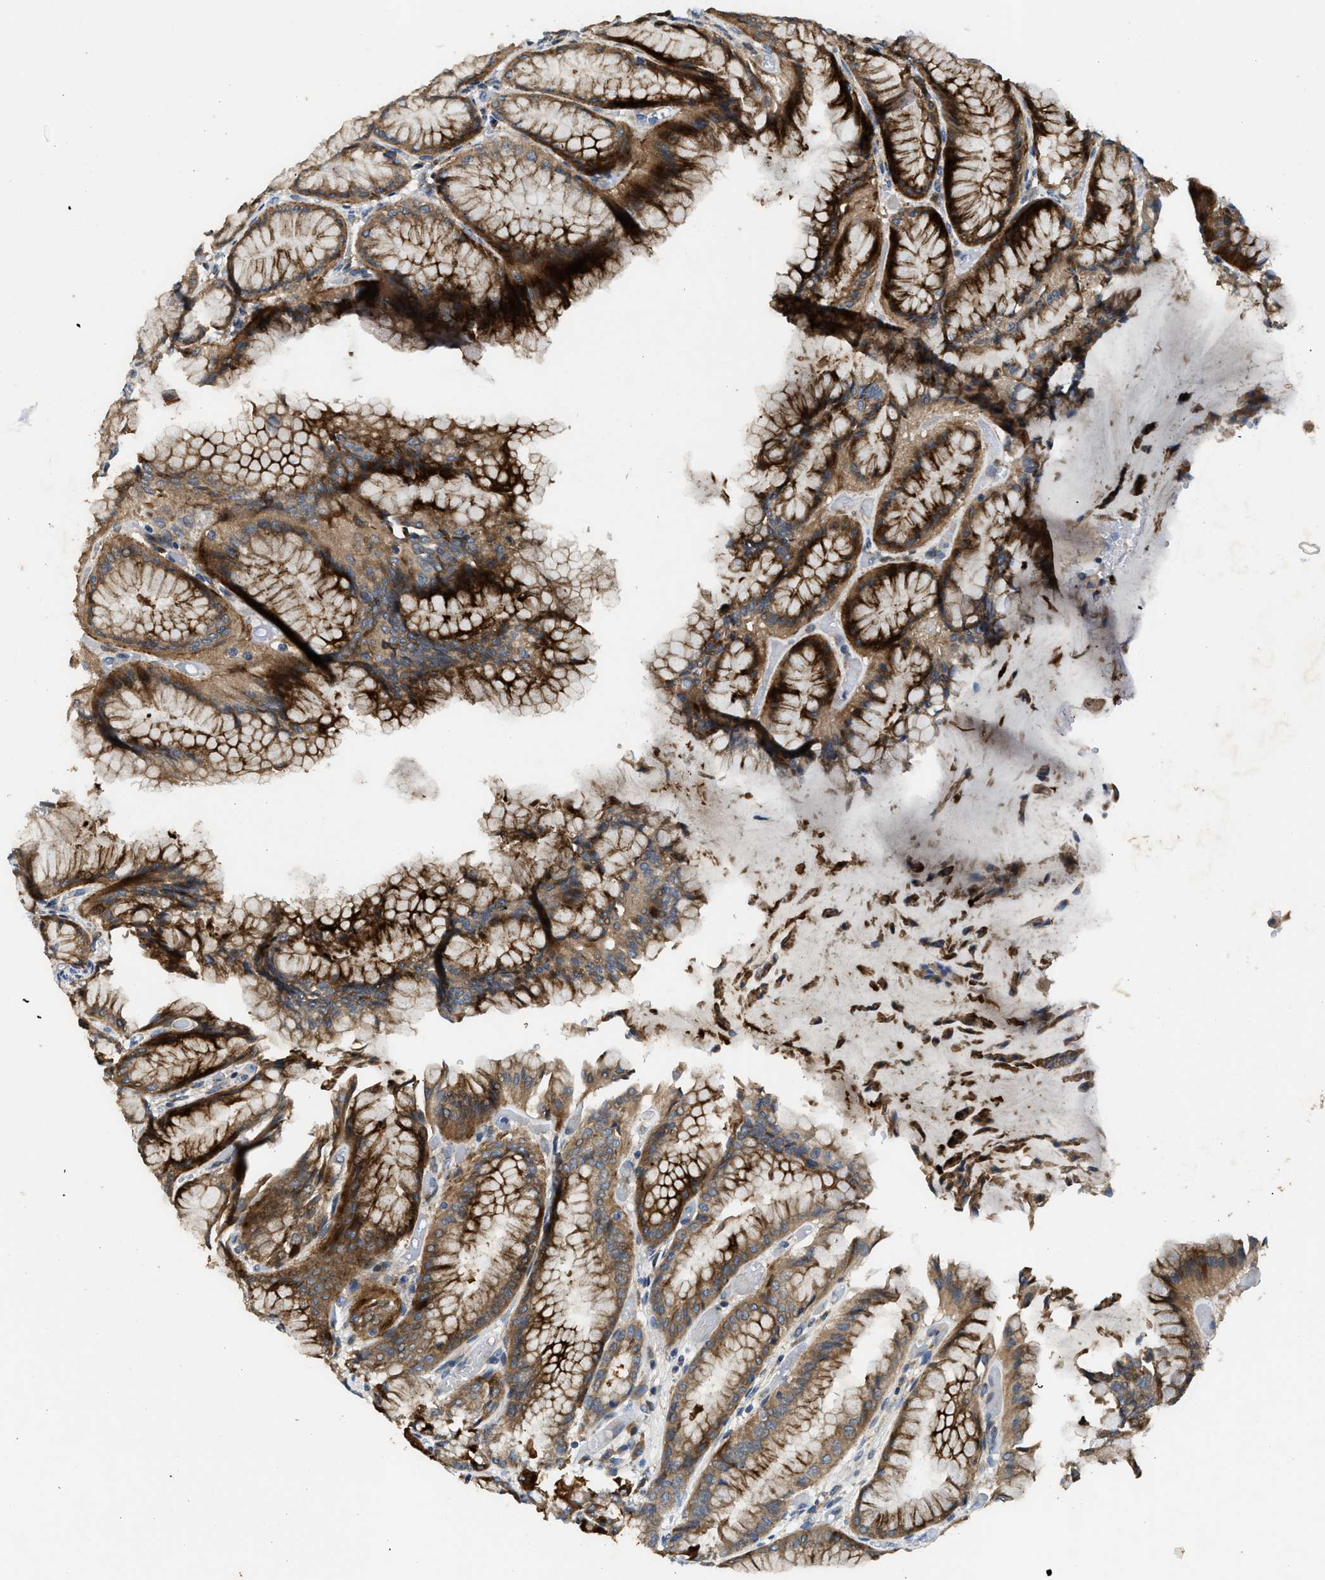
{"staining": {"intensity": "strong", "quantity": ">75%", "location": "cytoplasmic/membranous"}, "tissue": "stomach", "cell_type": "Glandular cells", "image_type": "normal", "snomed": [{"axis": "morphology", "description": "Normal tissue, NOS"}, {"axis": "topography", "description": "Stomach, upper"}], "caption": "This is a histology image of immunohistochemistry staining of unremarkable stomach, which shows strong expression in the cytoplasmic/membranous of glandular cells.", "gene": "TMEM68", "patient": {"sex": "male", "age": 72}}